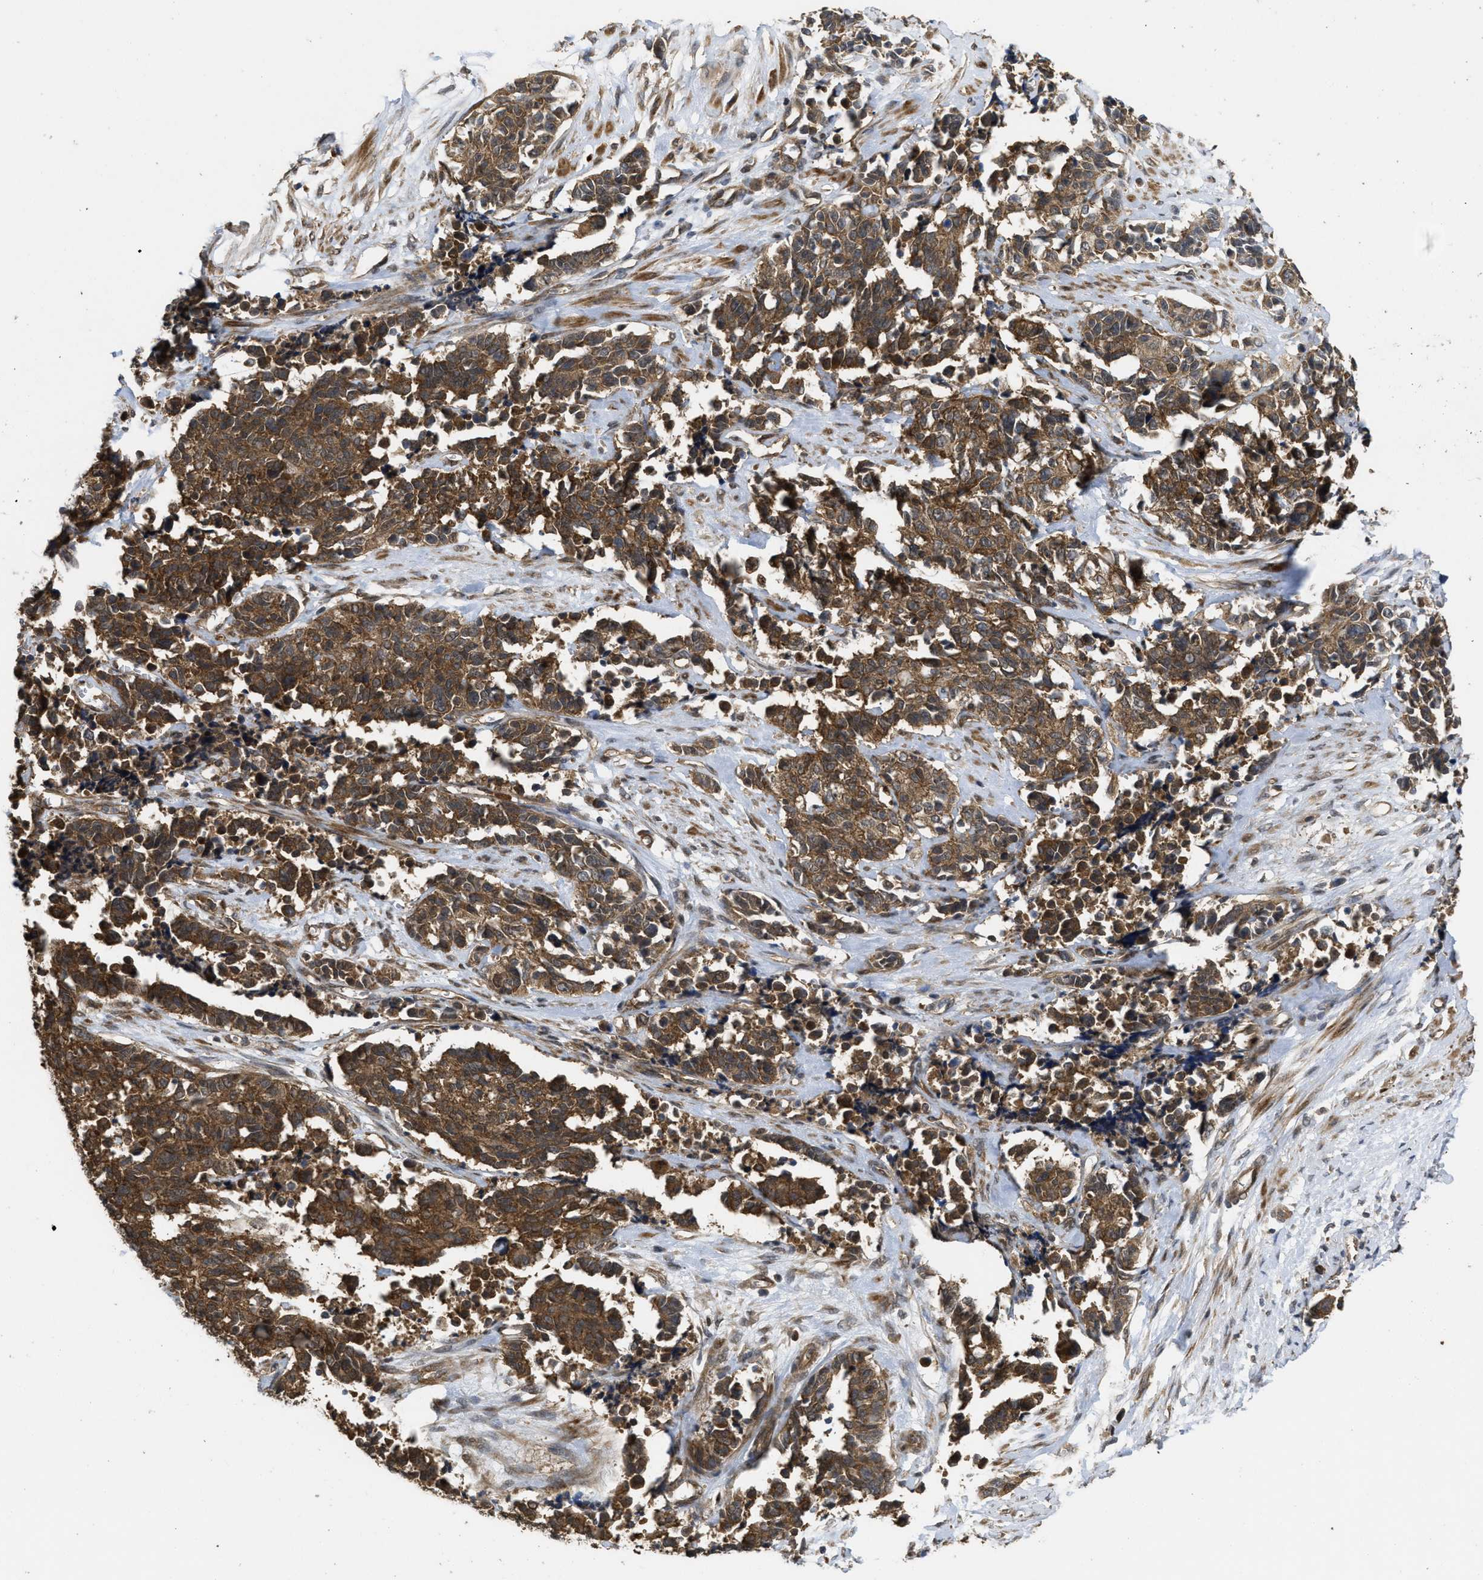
{"staining": {"intensity": "strong", "quantity": ">75%", "location": "cytoplasmic/membranous"}, "tissue": "cervical cancer", "cell_type": "Tumor cells", "image_type": "cancer", "snomed": [{"axis": "morphology", "description": "Squamous cell carcinoma, NOS"}, {"axis": "topography", "description": "Cervix"}], "caption": "Protein staining of cervical squamous cell carcinoma tissue demonstrates strong cytoplasmic/membranous positivity in about >75% of tumor cells.", "gene": "FZD6", "patient": {"sex": "female", "age": 35}}